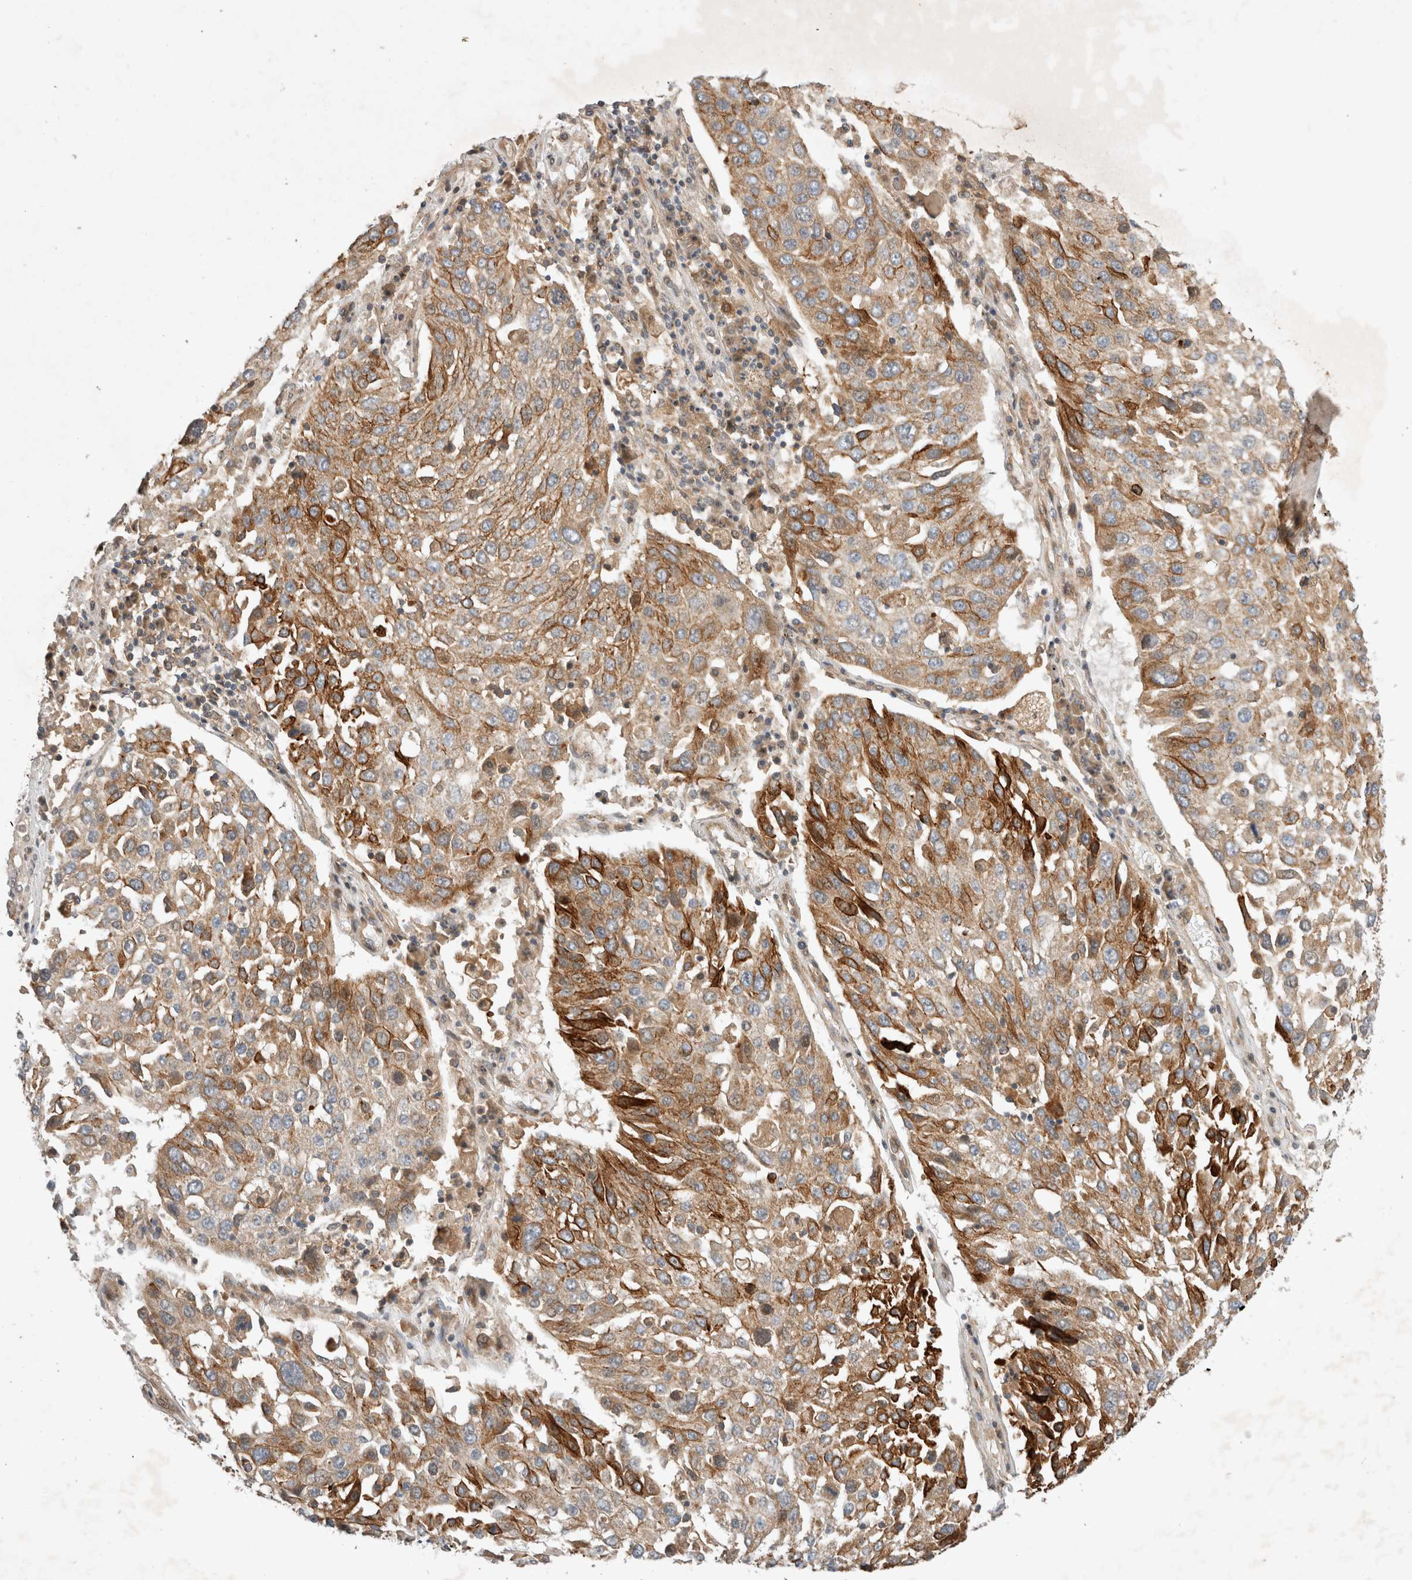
{"staining": {"intensity": "moderate", "quantity": ">75%", "location": "cytoplasmic/membranous"}, "tissue": "lung cancer", "cell_type": "Tumor cells", "image_type": "cancer", "snomed": [{"axis": "morphology", "description": "Squamous cell carcinoma, NOS"}, {"axis": "topography", "description": "Lung"}], "caption": "IHC histopathology image of human lung cancer stained for a protein (brown), which shows medium levels of moderate cytoplasmic/membranous staining in approximately >75% of tumor cells.", "gene": "ARMC9", "patient": {"sex": "male", "age": 65}}